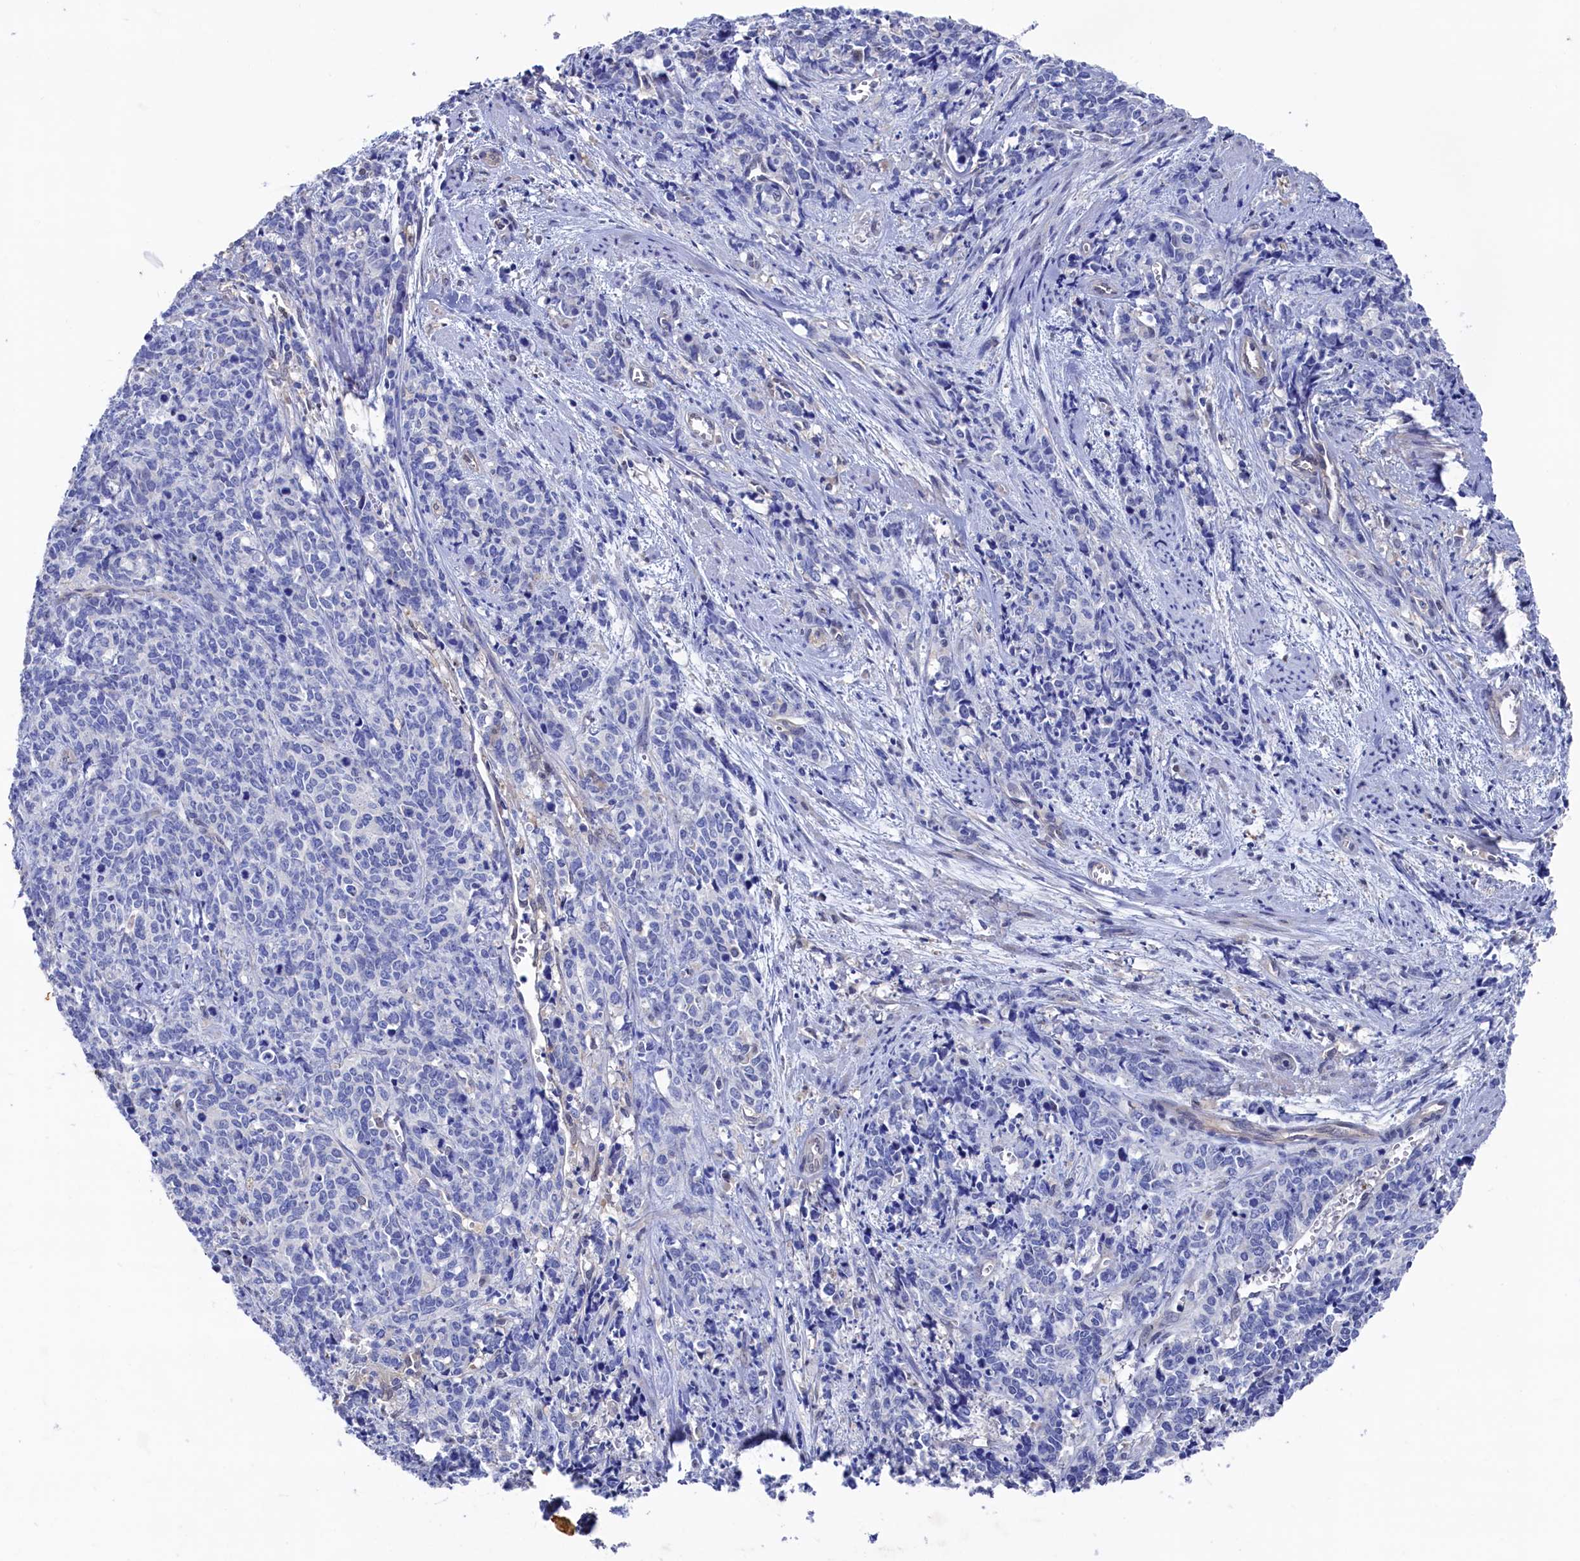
{"staining": {"intensity": "negative", "quantity": "none", "location": "none"}, "tissue": "cervical cancer", "cell_type": "Tumor cells", "image_type": "cancer", "snomed": [{"axis": "morphology", "description": "Squamous cell carcinoma, NOS"}, {"axis": "topography", "description": "Cervix"}], "caption": "This is an immunohistochemistry photomicrograph of human squamous cell carcinoma (cervical). There is no positivity in tumor cells.", "gene": "RNH1", "patient": {"sex": "female", "age": 60}}